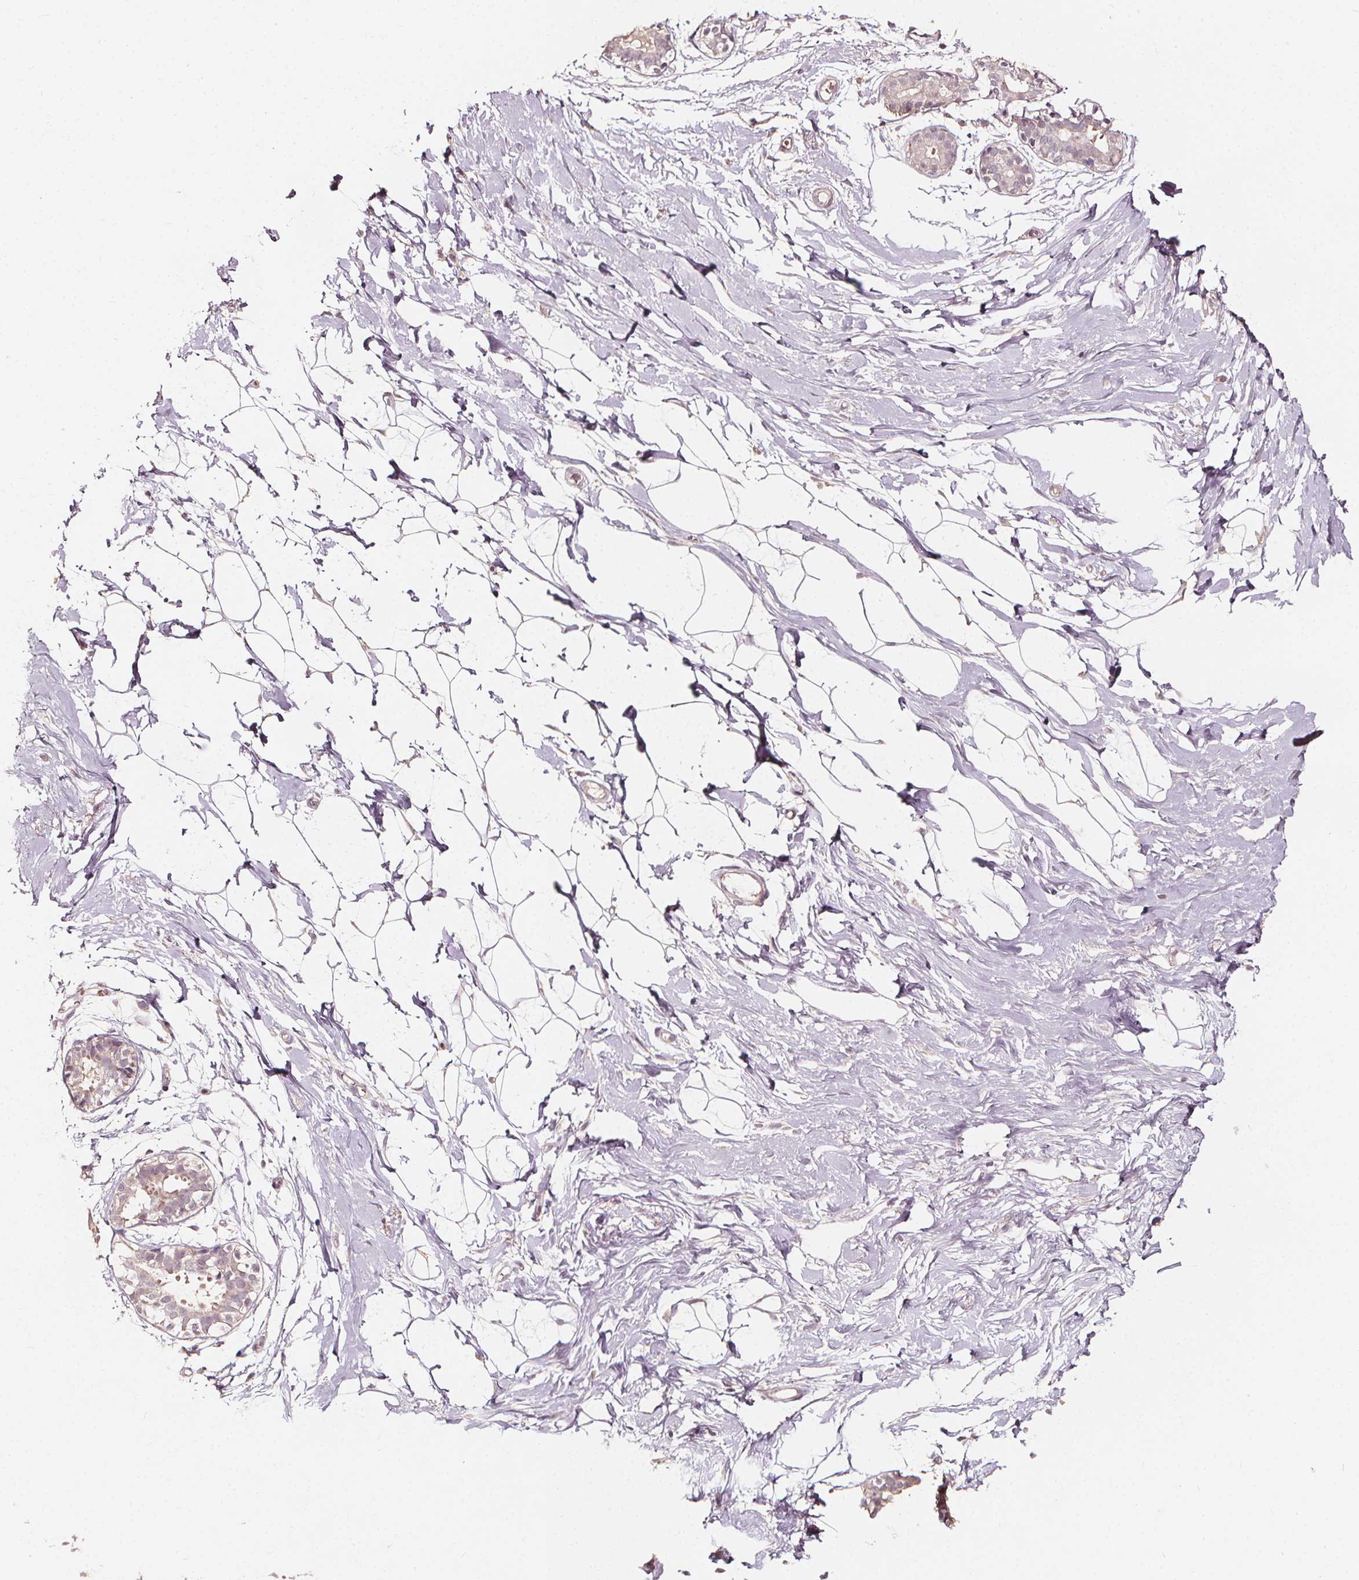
{"staining": {"intensity": "negative", "quantity": "none", "location": "none"}, "tissue": "breast", "cell_type": "Adipocytes", "image_type": "normal", "snomed": [{"axis": "morphology", "description": "Normal tissue, NOS"}, {"axis": "topography", "description": "Breast"}], "caption": "Immunohistochemical staining of unremarkable breast displays no significant staining in adipocytes. (Immunohistochemistry (ihc), brightfield microscopy, high magnification).", "gene": "NPC1L1", "patient": {"sex": "female", "age": 49}}